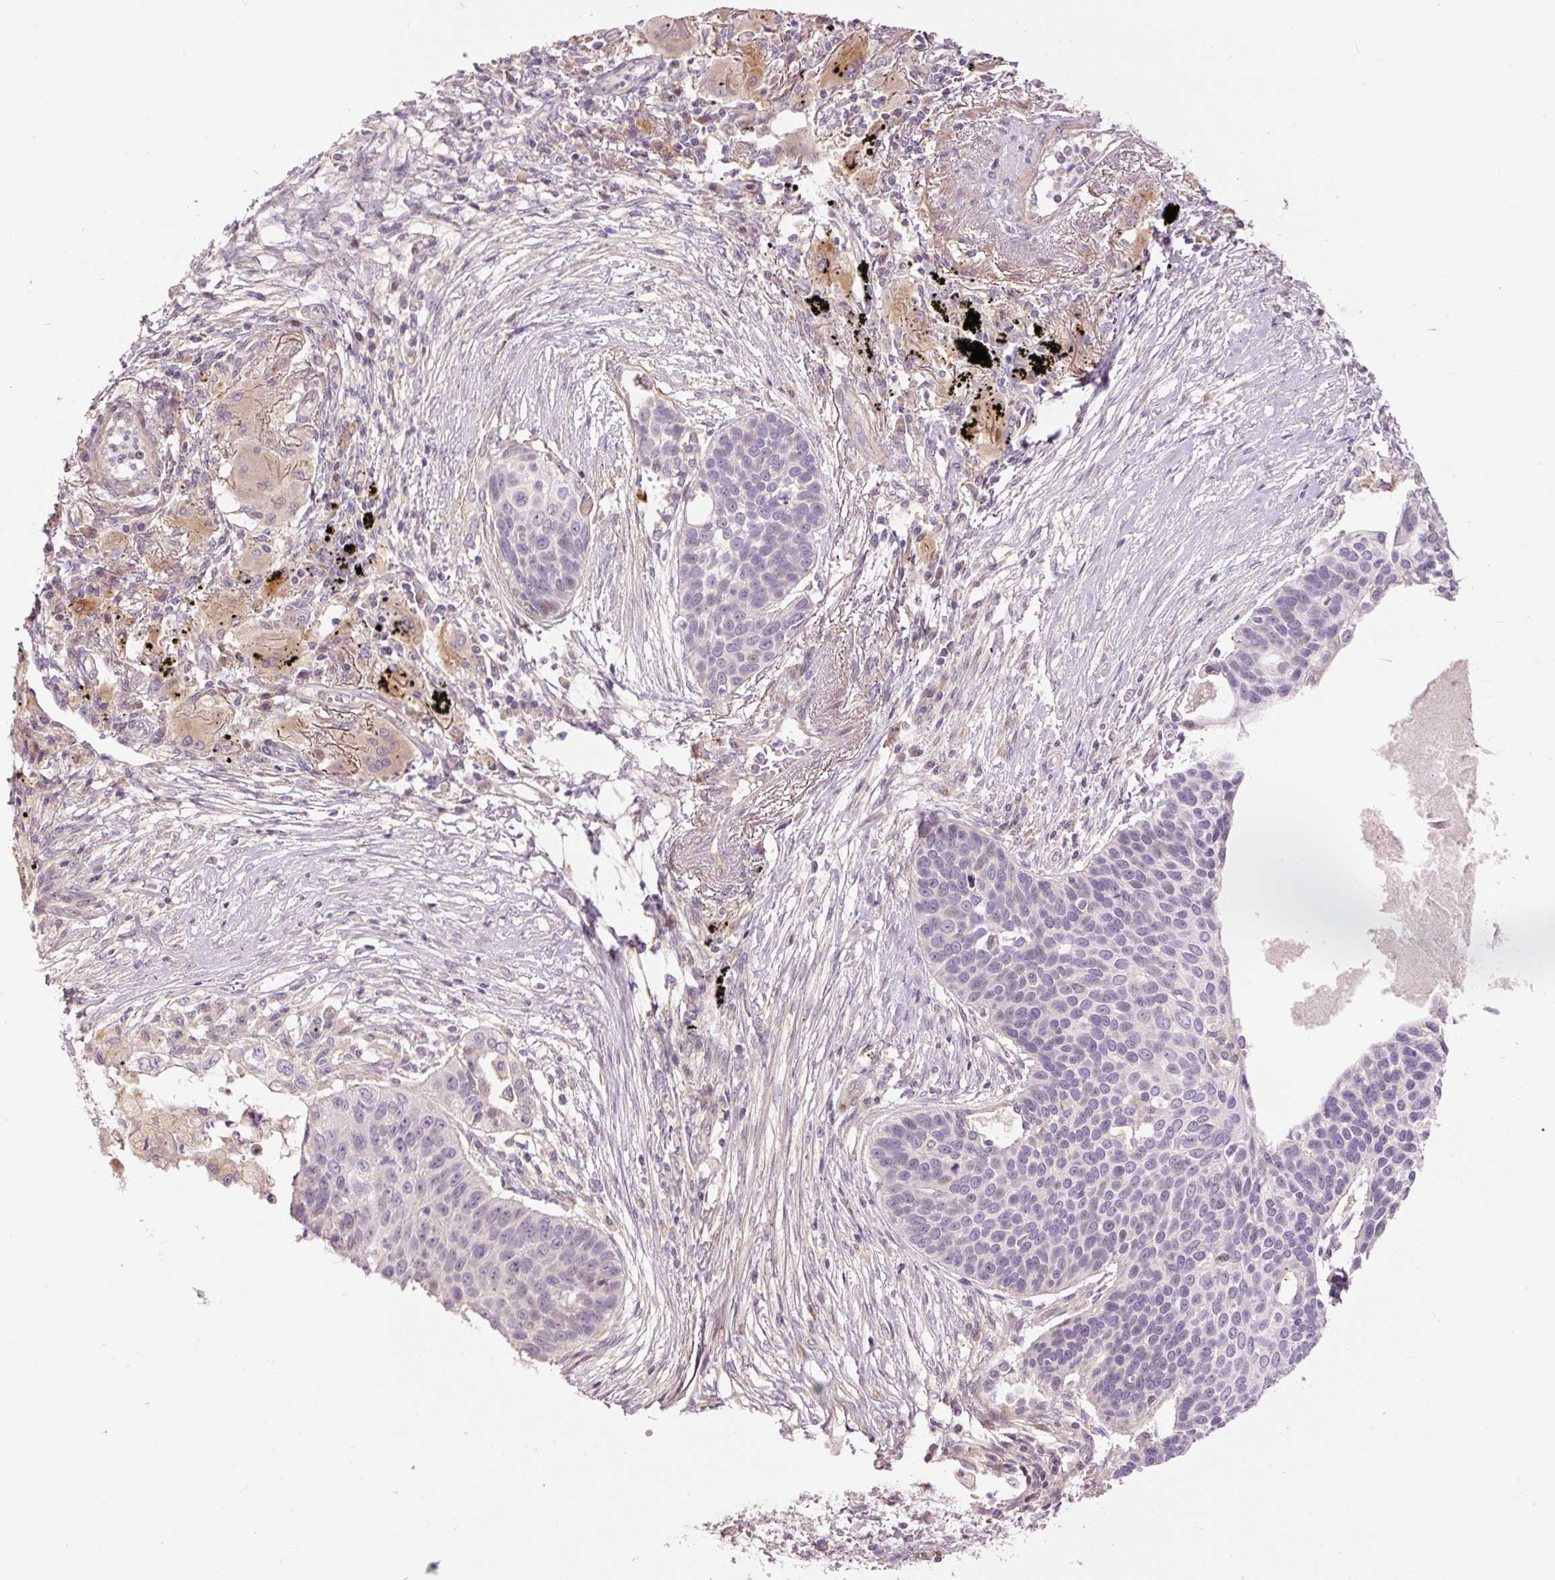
{"staining": {"intensity": "negative", "quantity": "none", "location": "none"}, "tissue": "lung cancer", "cell_type": "Tumor cells", "image_type": "cancer", "snomed": [{"axis": "morphology", "description": "Squamous cell carcinoma, NOS"}, {"axis": "topography", "description": "Lung"}], "caption": "This image is of lung squamous cell carcinoma stained with IHC to label a protein in brown with the nuclei are counter-stained blue. There is no positivity in tumor cells.", "gene": "SLC29A3", "patient": {"sex": "male", "age": 71}}